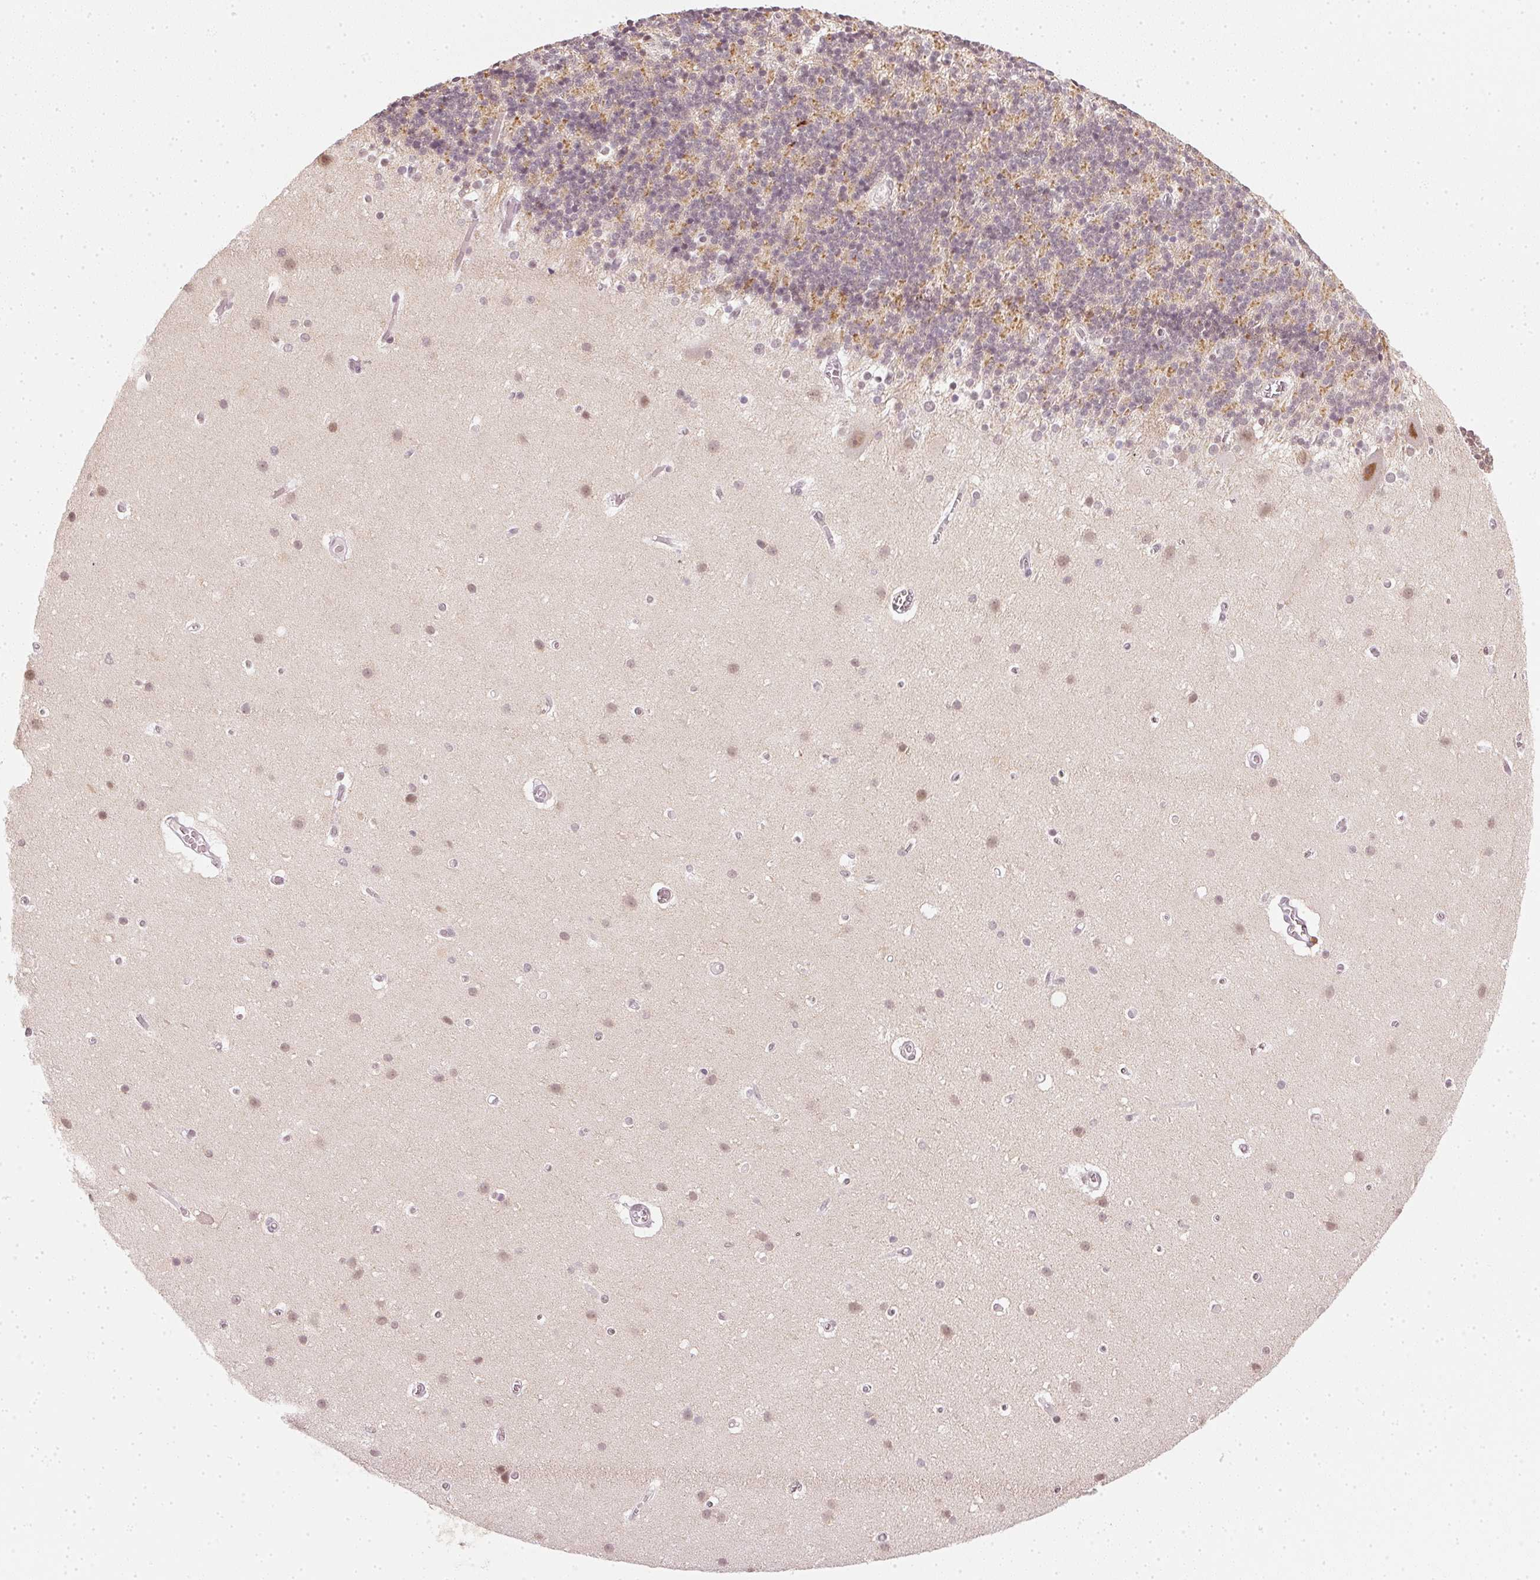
{"staining": {"intensity": "weak", "quantity": "25%-75%", "location": "nuclear"}, "tissue": "cerebellum", "cell_type": "Cells in granular layer", "image_type": "normal", "snomed": [{"axis": "morphology", "description": "Normal tissue, NOS"}, {"axis": "topography", "description": "Cerebellum"}], "caption": "Human cerebellum stained with a protein marker reveals weak staining in cells in granular layer.", "gene": "DNAJC6", "patient": {"sex": "male", "age": 70}}